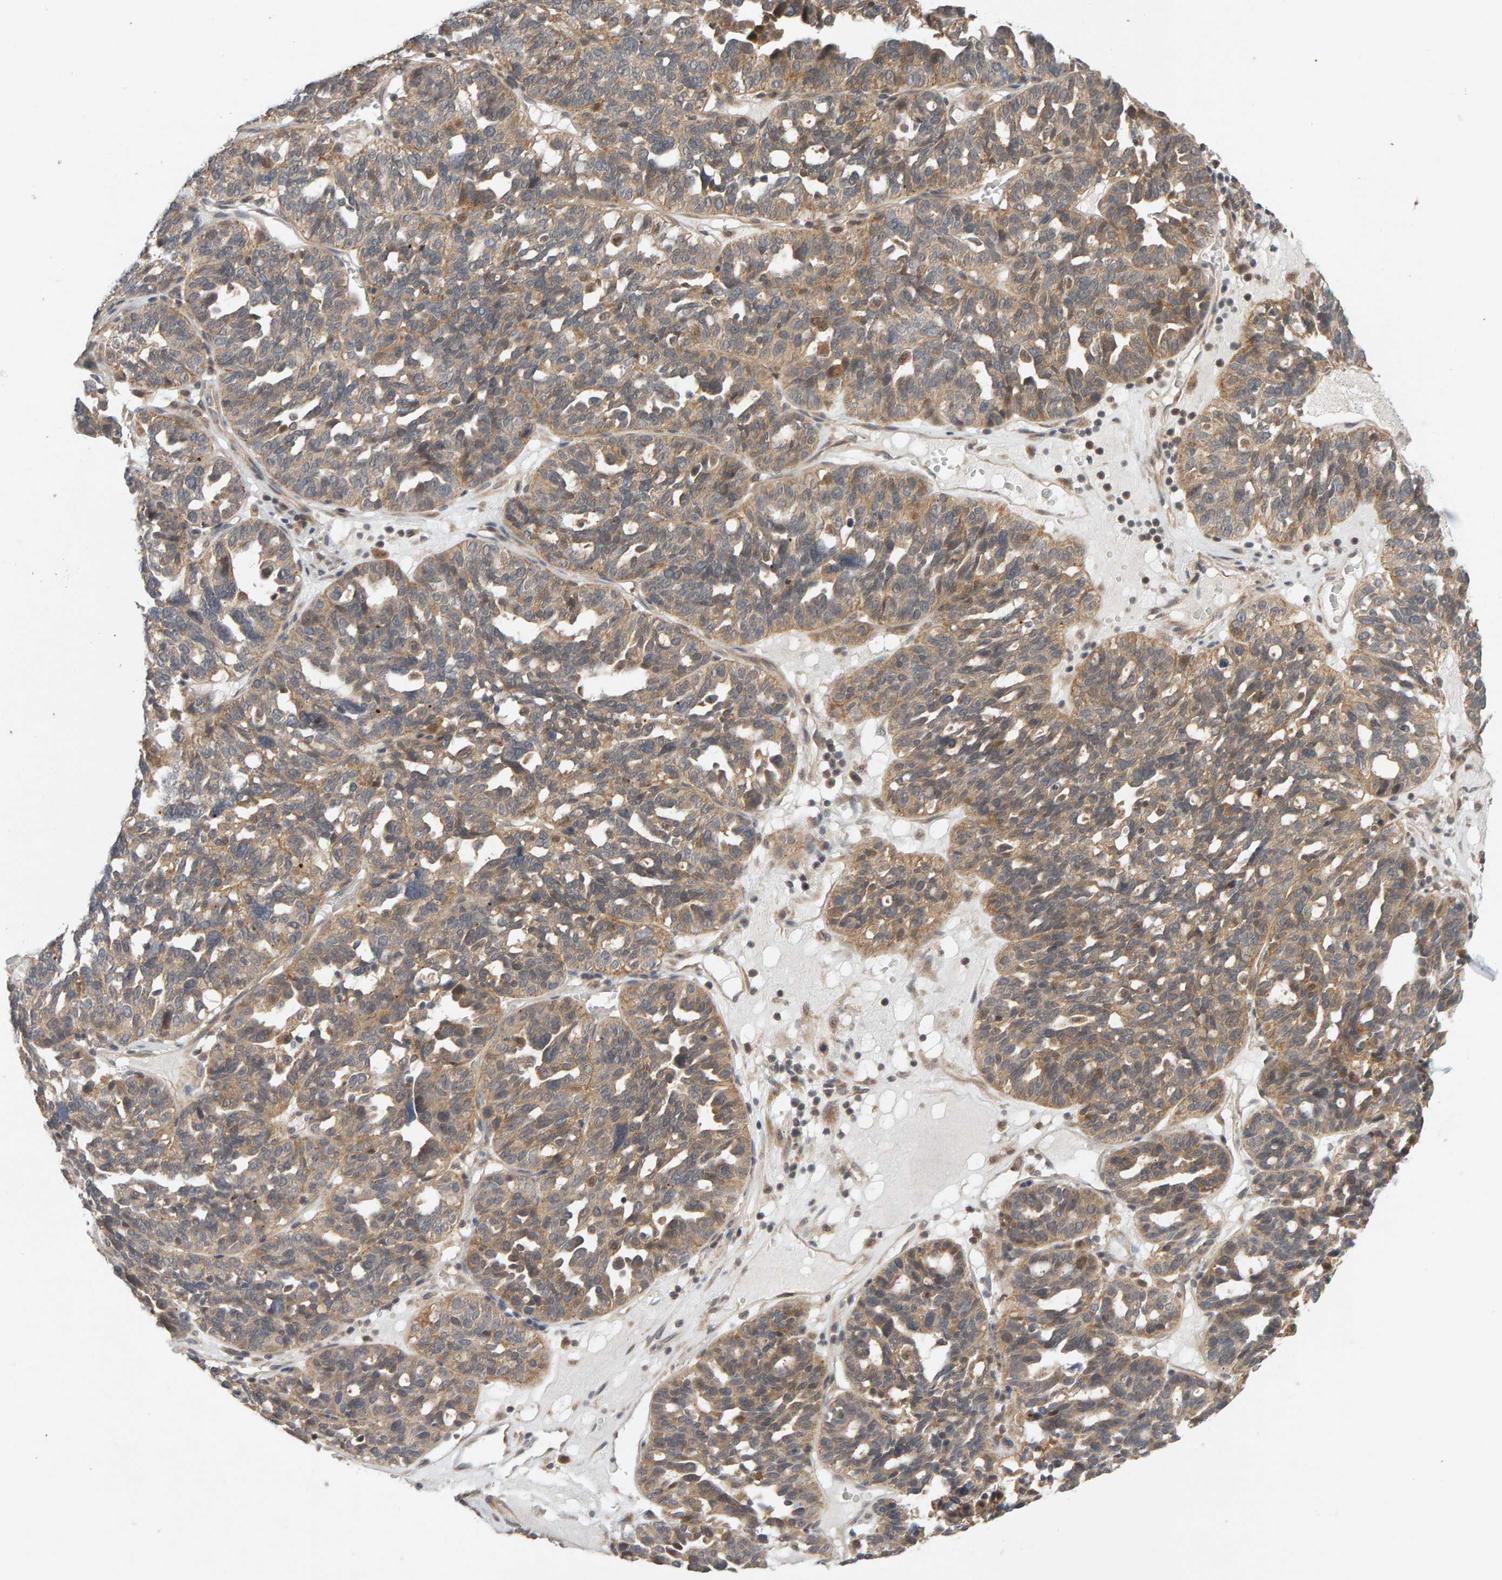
{"staining": {"intensity": "weak", "quantity": "<25%", "location": "cytoplasmic/membranous"}, "tissue": "ovarian cancer", "cell_type": "Tumor cells", "image_type": "cancer", "snomed": [{"axis": "morphology", "description": "Cystadenocarcinoma, serous, NOS"}, {"axis": "topography", "description": "Ovary"}], "caption": "Human ovarian cancer (serous cystadenocarcinoma) stained for a protein using immunohistochemistry displays no staining in tumor cells.", "gene": "DNAJC7", "patient": {"sex": "female", "age": 59}}